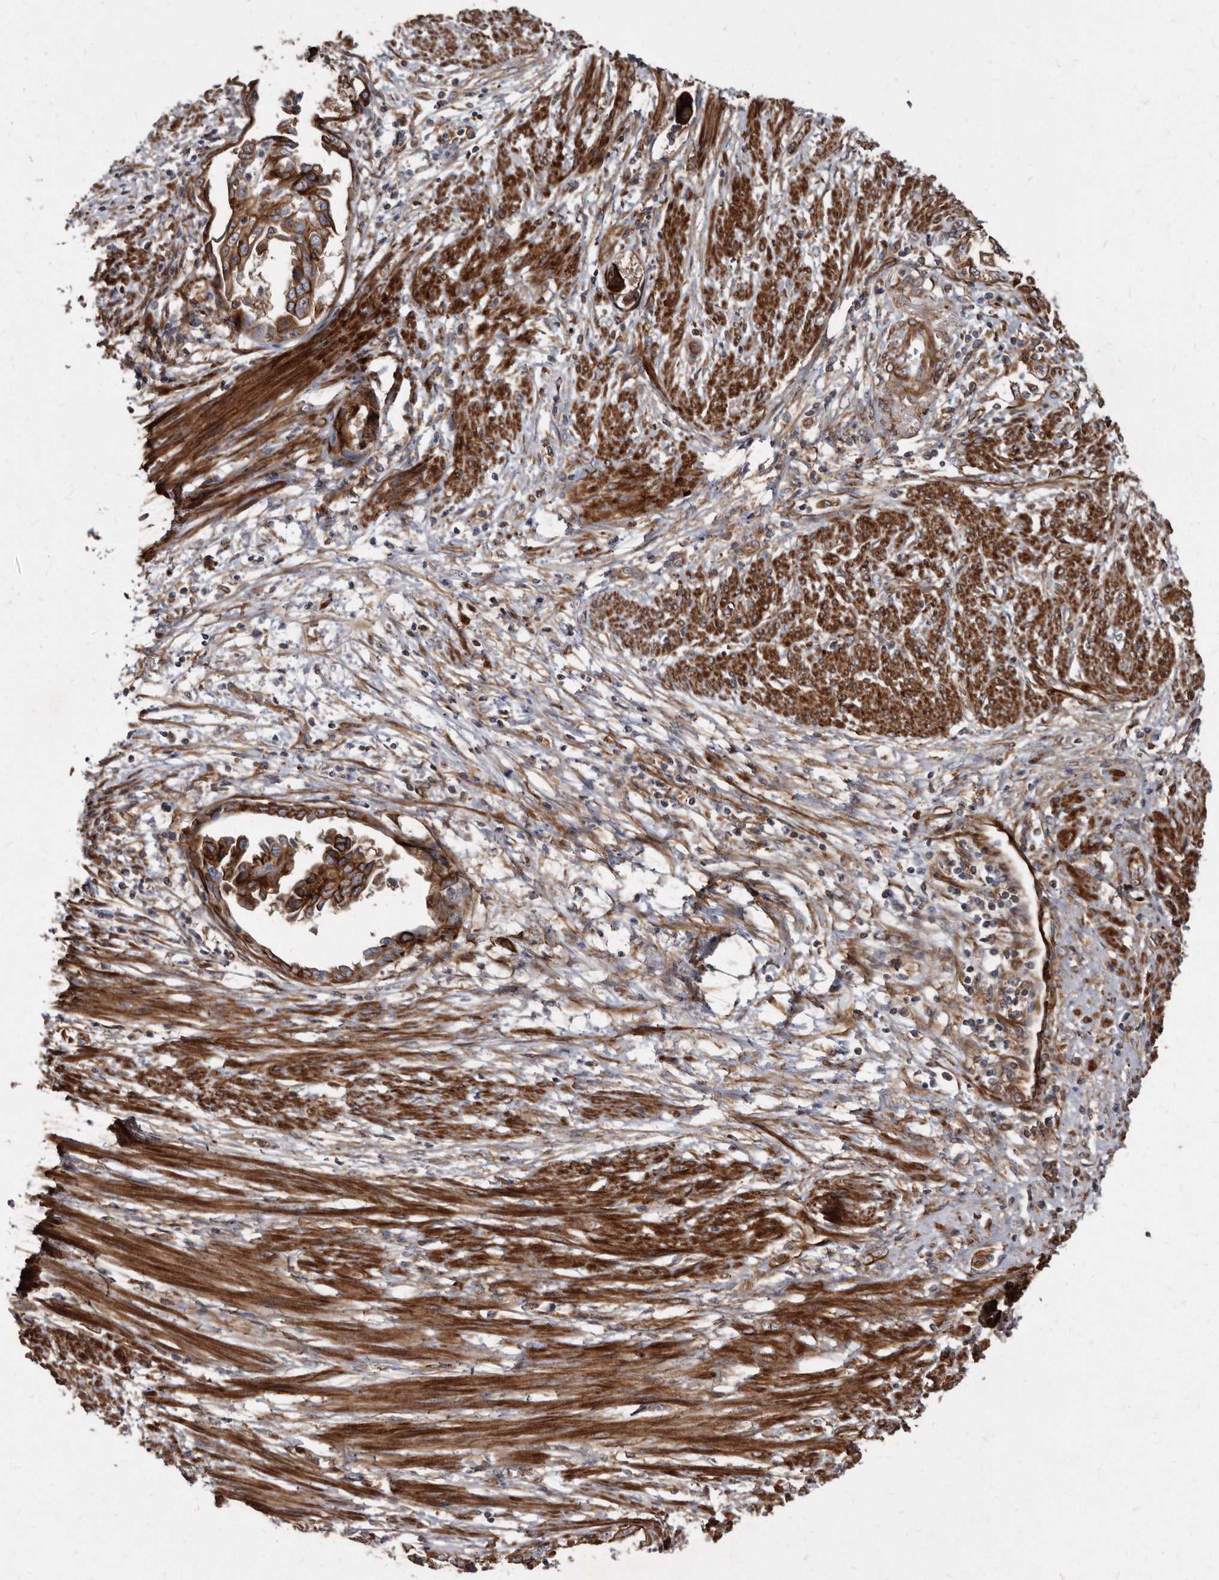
{"staining": {"intensity": "strong", "quantity": ">75%", "location": "cytoplasmic/membranous"}, "tissue": "endometrial cancer", "cell_type": "Tumor cells", "image_type": "cancer", "snomed": [{"axis": "morphology", "description": "Adenocarcinoma, NOS"}, {"axis": "topography", "description": "Endometrium"}], "caption": "The micrograph exhibits a brown stain indicating the presence of a protein in the cytoplasmic/membranous of tumor cells in endometrial cancer.", "gene": "KCTD20", "patient": {"sex": "female", "age": 85}}